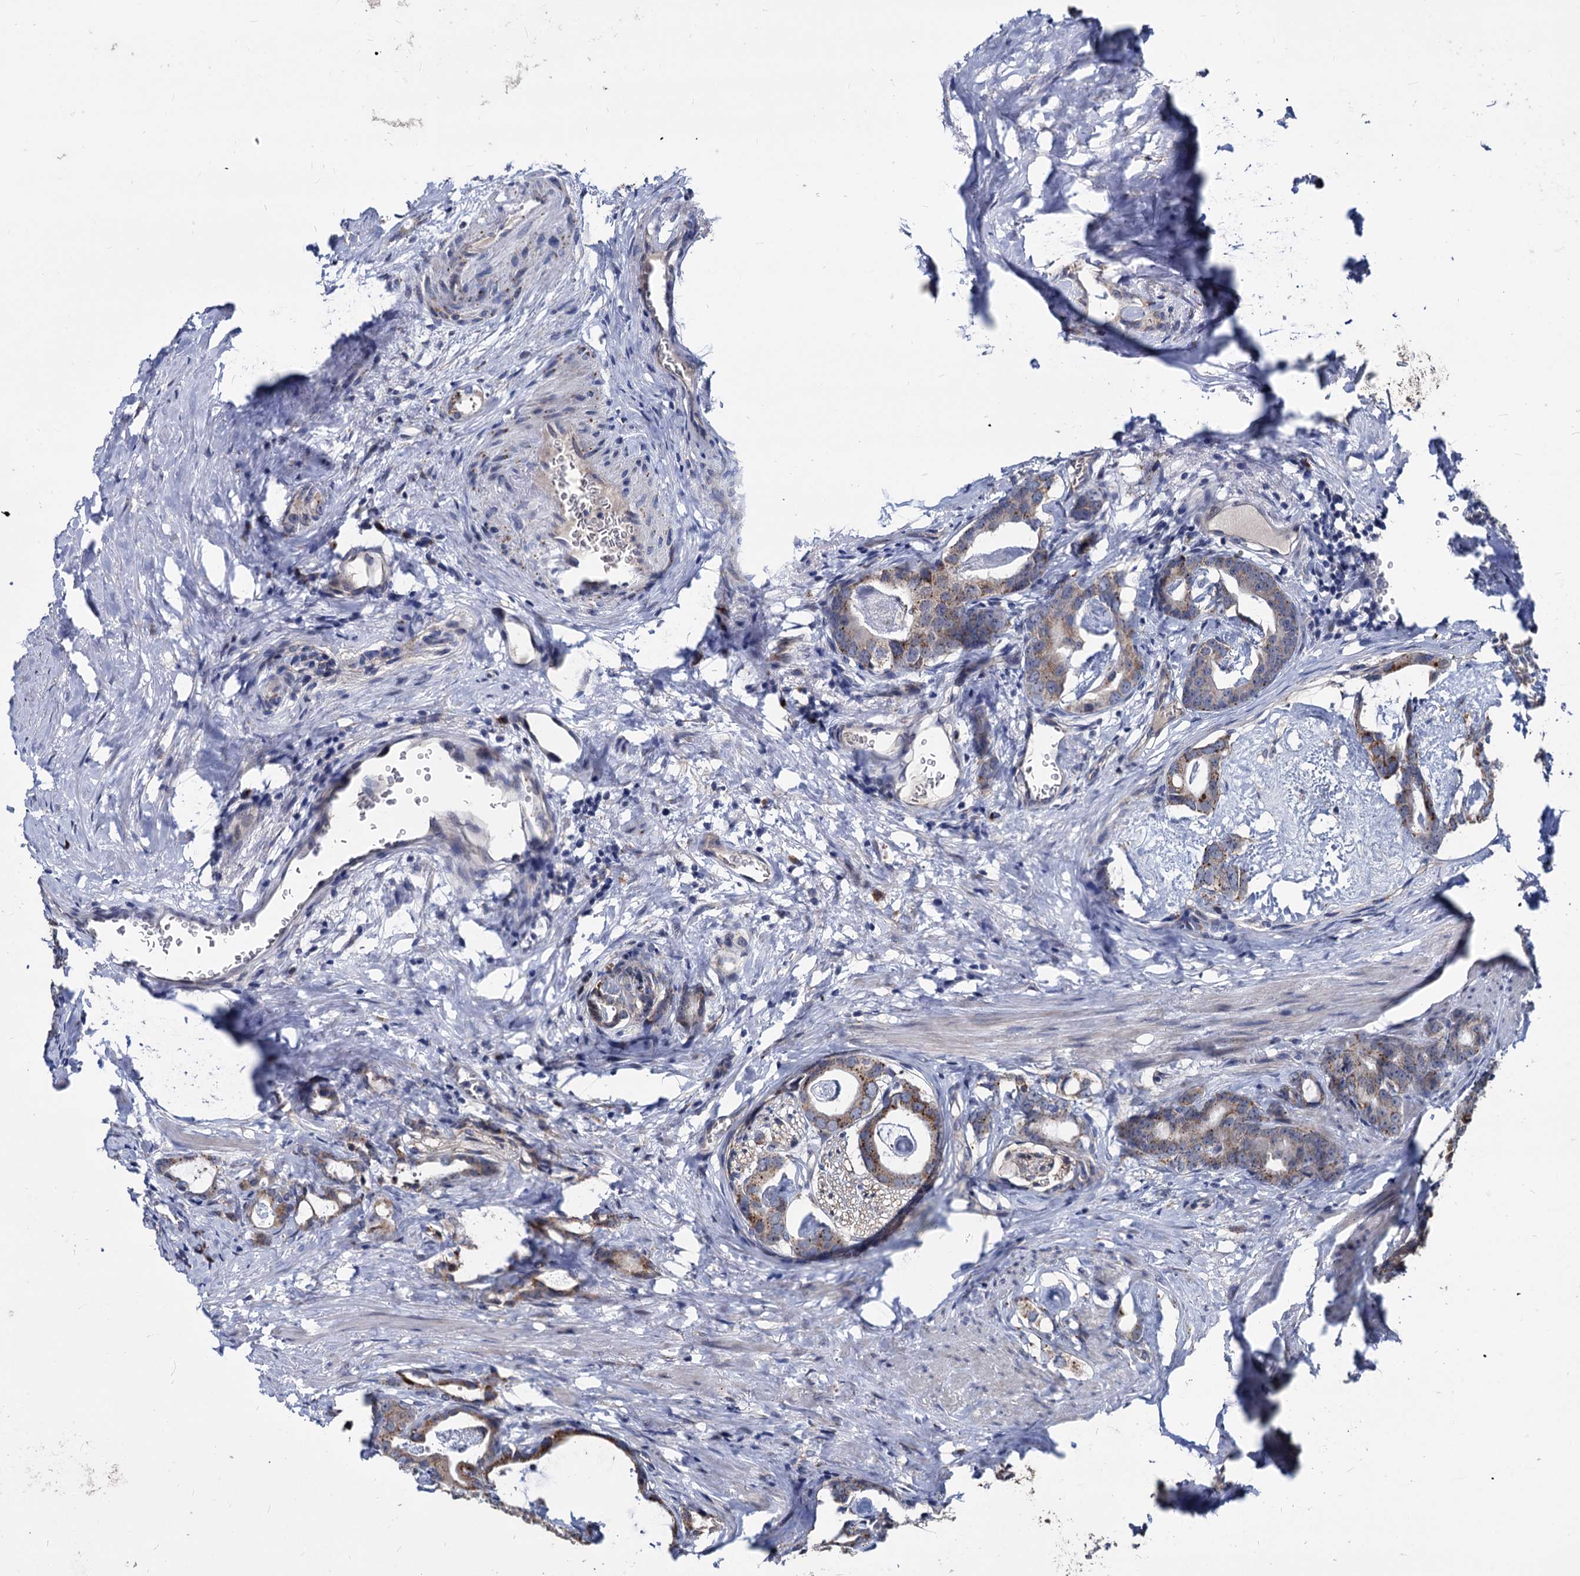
{"staining": {"intensity": "moderate", "quantity": ">75%", "location": "cytoplasmic/membranous"}, "tissue": "prostate cancer", "cell_type": "Tumor cells", "image_type": "cancer", "snomed": [{"axis": "morphology", "description": "Adenocarcinoma, Low grade"}, {"axis": "topography", "description": "Prostate"}], "caption": "High-power microscopy captured an immunohistochemistry (IHC) image of prostate adenocarcinoma (low-grade), revealing moderate cytoplasmic/membranous positivity in about >75% of tumor cells.", "gene": "SMAGP", "patient": {"sex": "male", "age": 71}}